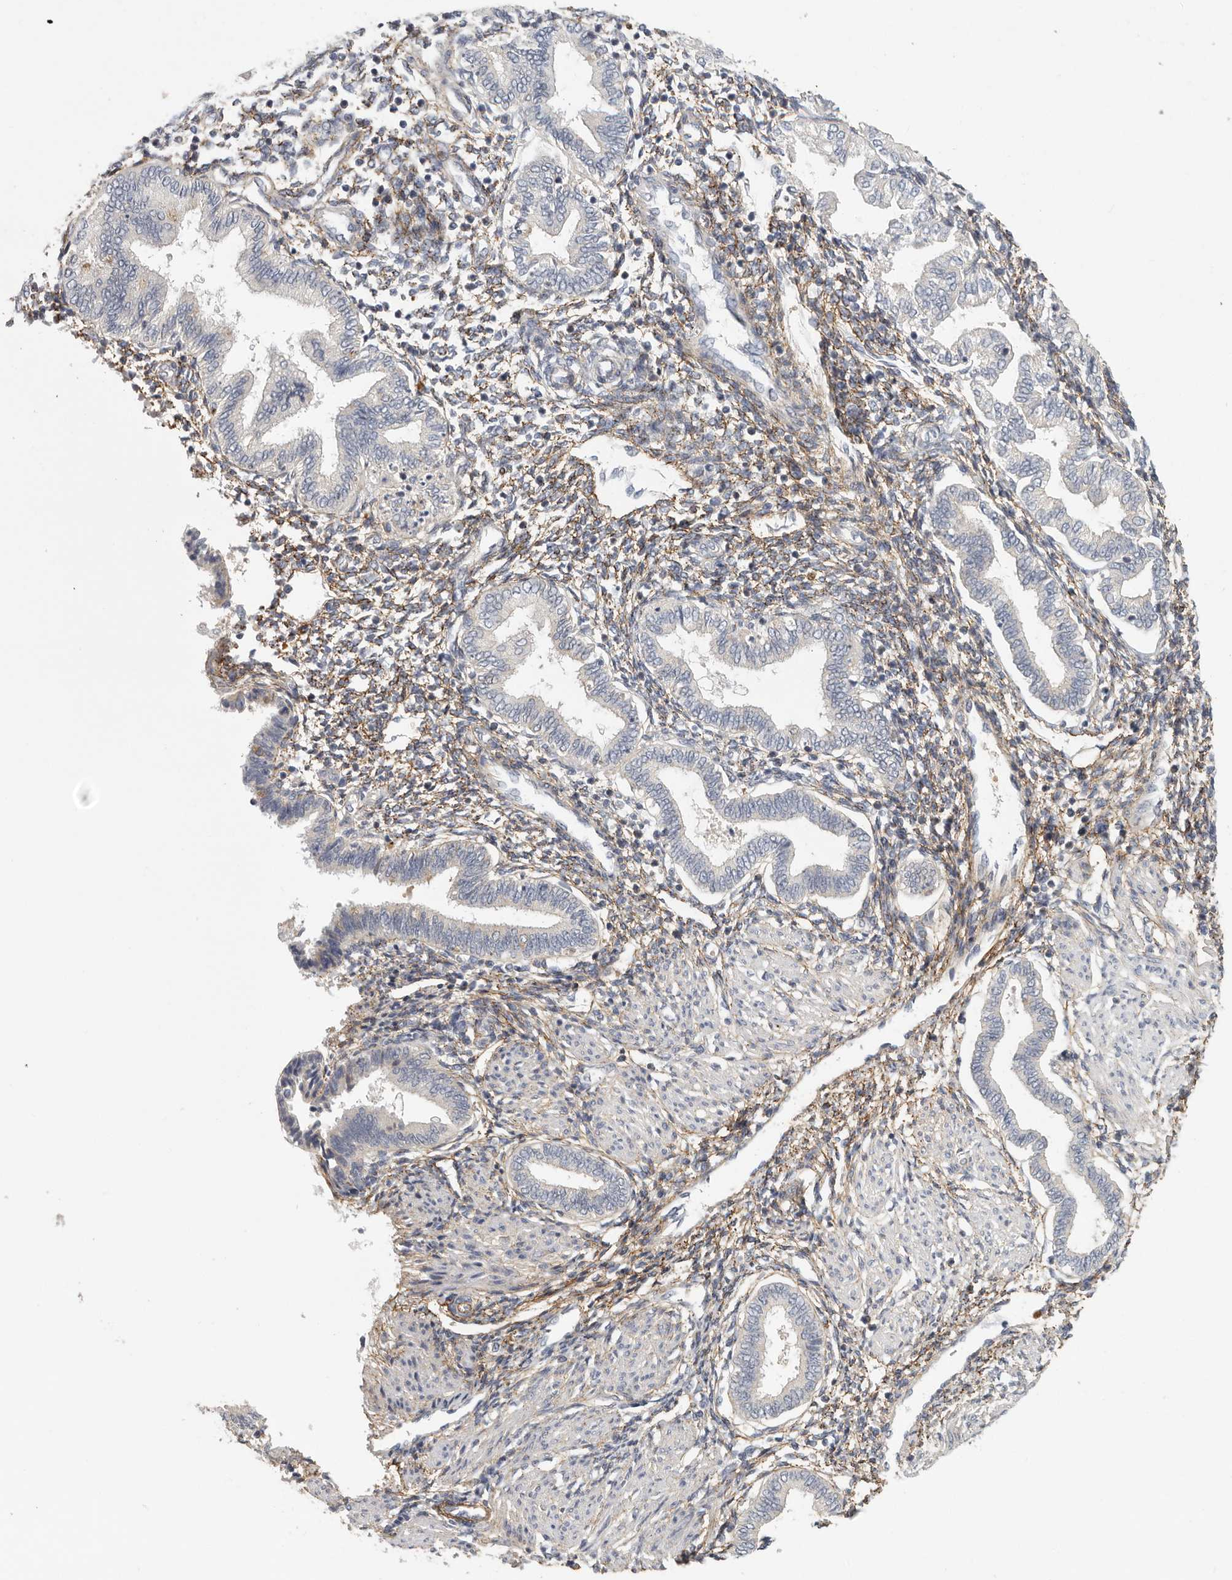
{"staining": {"intensity": "moderate", "quantity": "<25%", "location": "cytoplasmic/membranous"}, "tissue": "endometrium", "cell_type": "Cells in endometrial stroma", "image_type": "normal", "snomed": [{"axis": "morphology", "description": "Normal tissue, NOS"}, {"axis": "topography", "description": "Endometrium"}], "caption": "Cells in endometrial stroma show moderate cytoplasmic/membranous expression in about <25% of cells in benign endometrium. (DAB (3,3'-diaminobenzidine) = brown stain, brightfield microscopy at high magnification).", "gene": "CFAP298", "patient": {"sex": "female", "age": 53}}